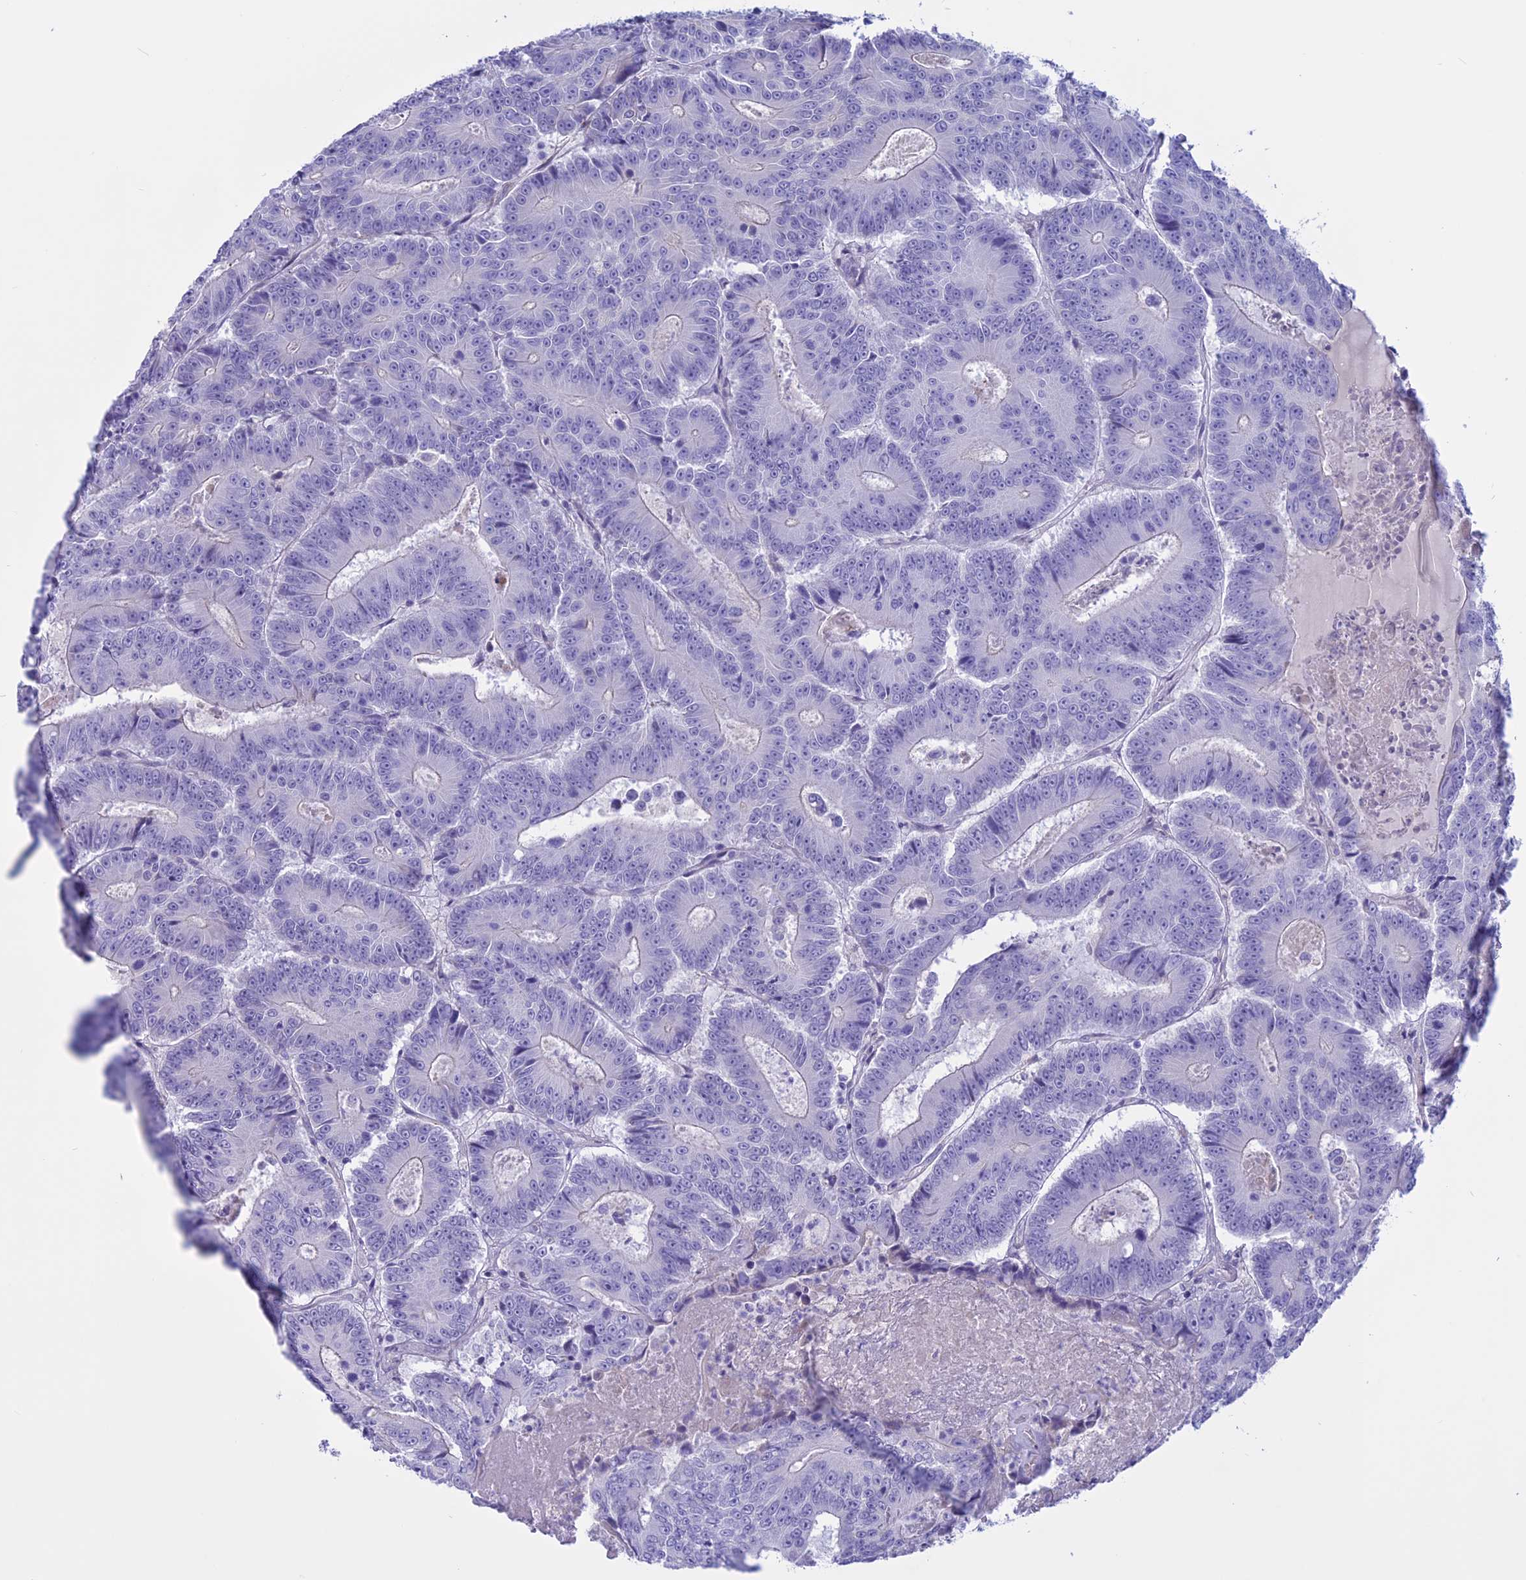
{"staining": {"intensity": "negative", "quantity": "none", "location": "none"}, "tissue": "colorectal cancer", "cell_type": "Tumor cells", "image_type": "cancer", "snomed": [{"axis": "morphology", "description": "Adenocarcinoma, NOS"}, {"axis": "topography", "description": "Colon"}], "caption": "Colorectal cancer was stained to show a protein in brown. There is no significant staining in tumor cells.", "gene": "SPHKAP", "patient": {"sex": "male", "age": 83}}